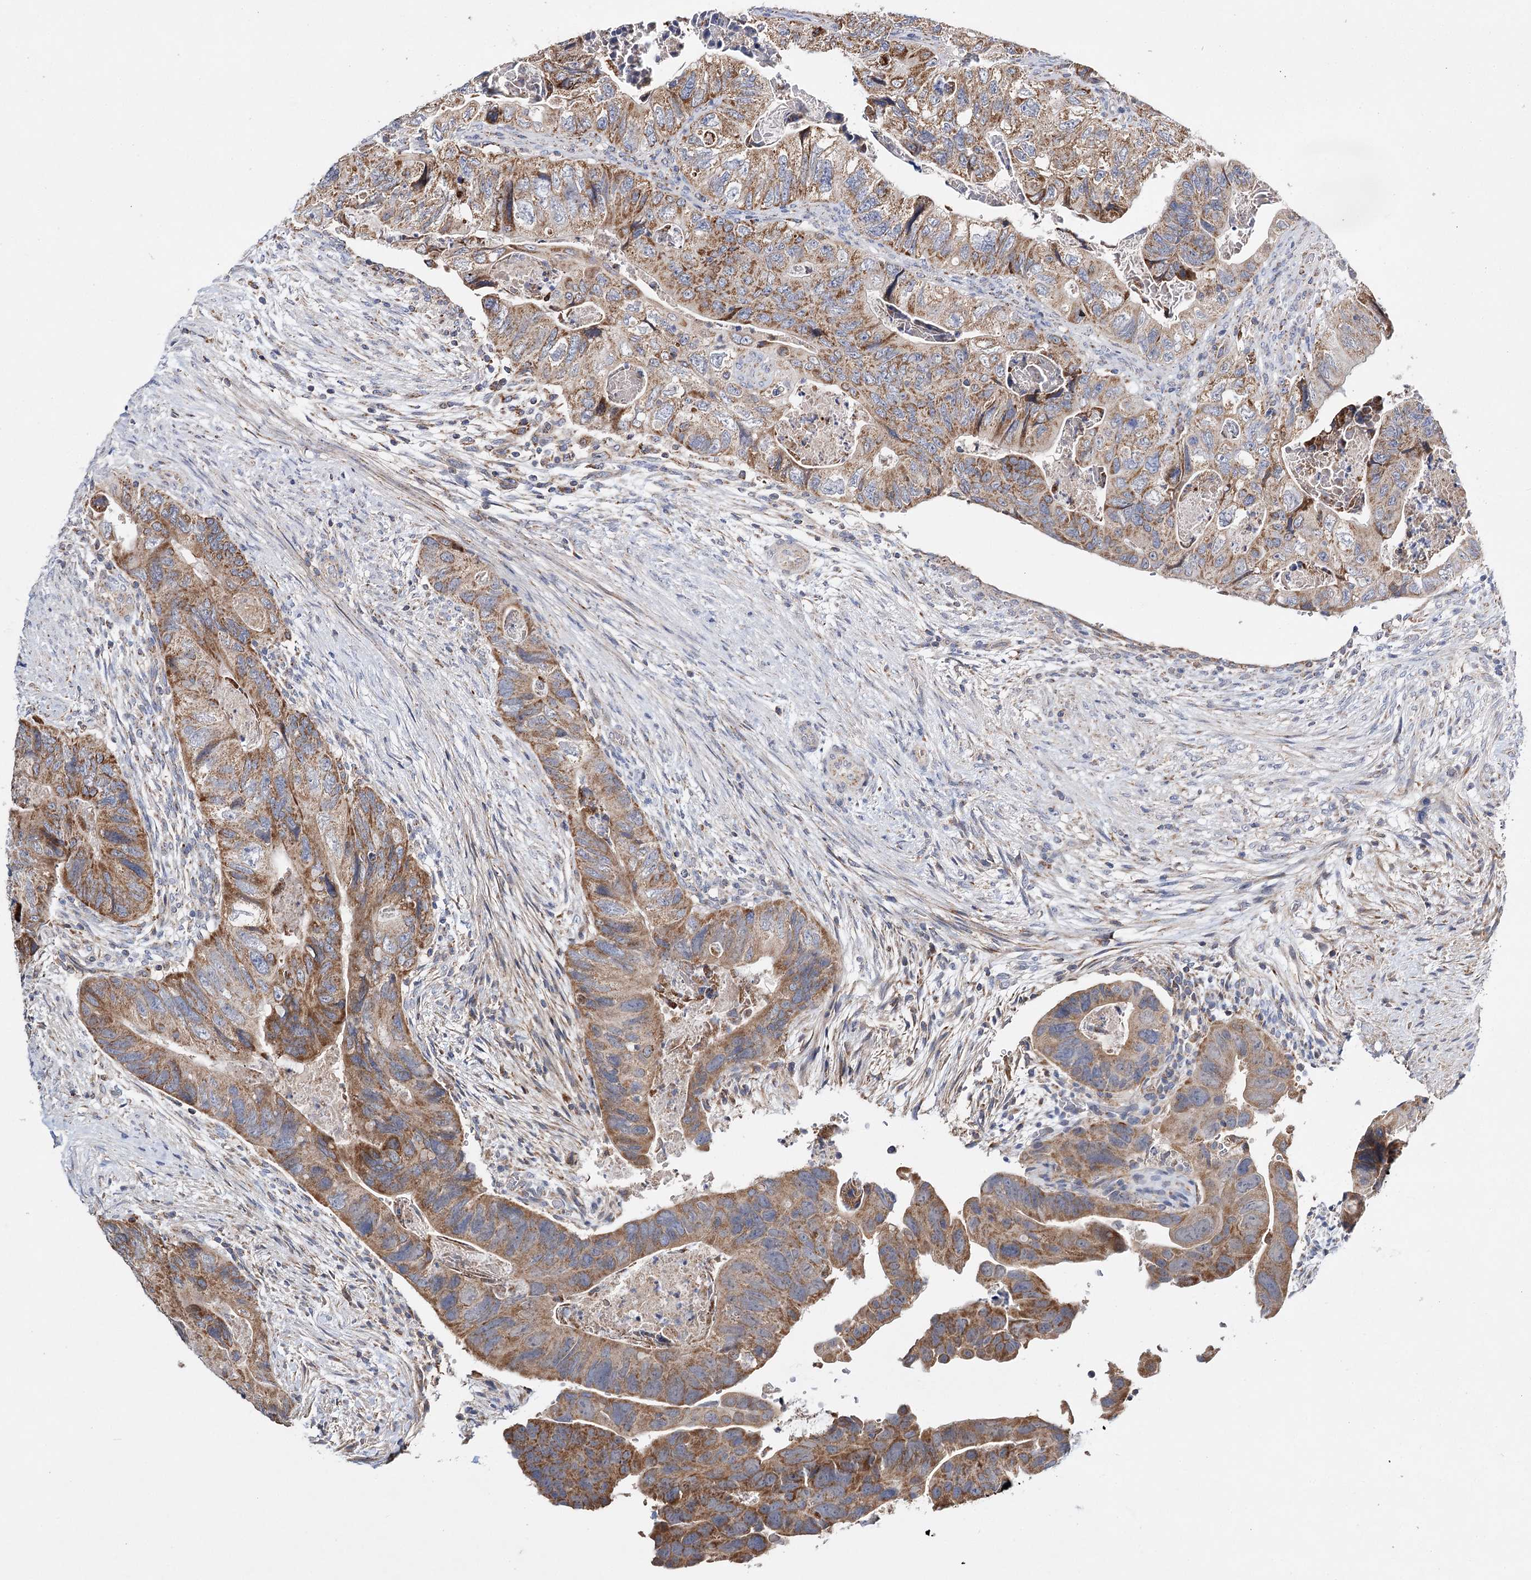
{"staining": {"intensity": "moderate", "quantity": ">75%", "location": "cytoplasmic/membranous"}, "tissue": "colorectal cancer", "cell_type": "Tumor cells", "image_type": "cancer", "snomed": [{"axis": "morphology", "description": "Adenocarcinoma, NOS"}, {"axis": "topography", "description": "Rectum"}], "caption": "Colorectal cancer stained with immunohistochemistry displays moderate cytoplasmic/membranous staining in about >75% of tumor cells.", "gene": "CFAP46", "patient": {"sex": "male", "age": 63}}